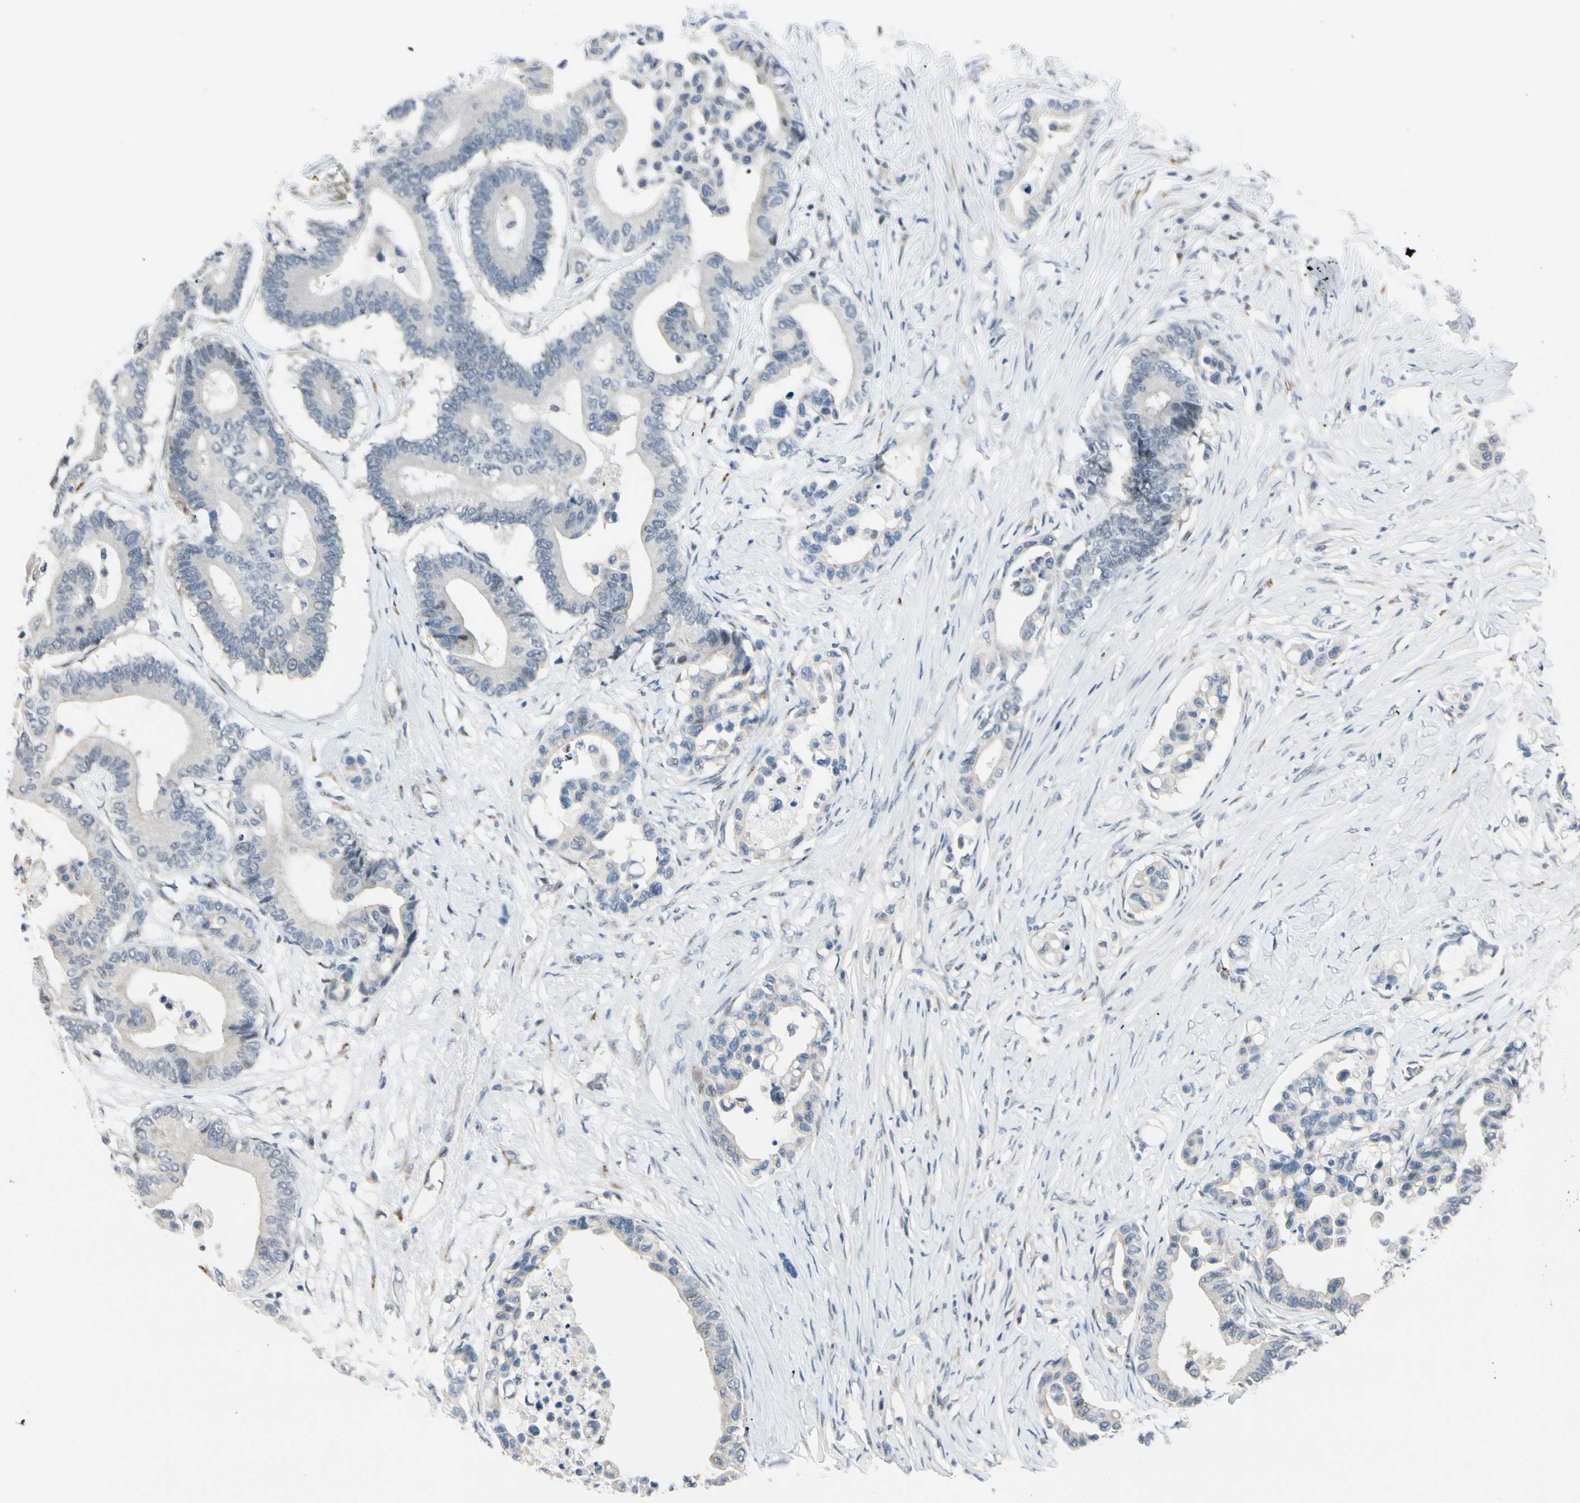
{"staining": {"intensity": "negative", "quantity": "none", "location": "none"}, "tissue": "colorectal cancer", "cell_type": "Tumor cells", "image_type": "cancer", "snomed": [{"axis": "morphology", "description": "Normal tissue, NOS"}, {"axis": "morphology", "description": "Adenocarcinoma, NOS"}, {"axis": "topography", "description": "Colon"}], "caption": "High magnification brightfield microscopy of colorectal cancer stained with DAB (3,3'-diaminobenzidine) (brown) and counterstained with hematoxylin (blue): tumor cells show no significant staining.", "gene": "B4GALNT1", "patient": {"sex": "male", "age": 82}}